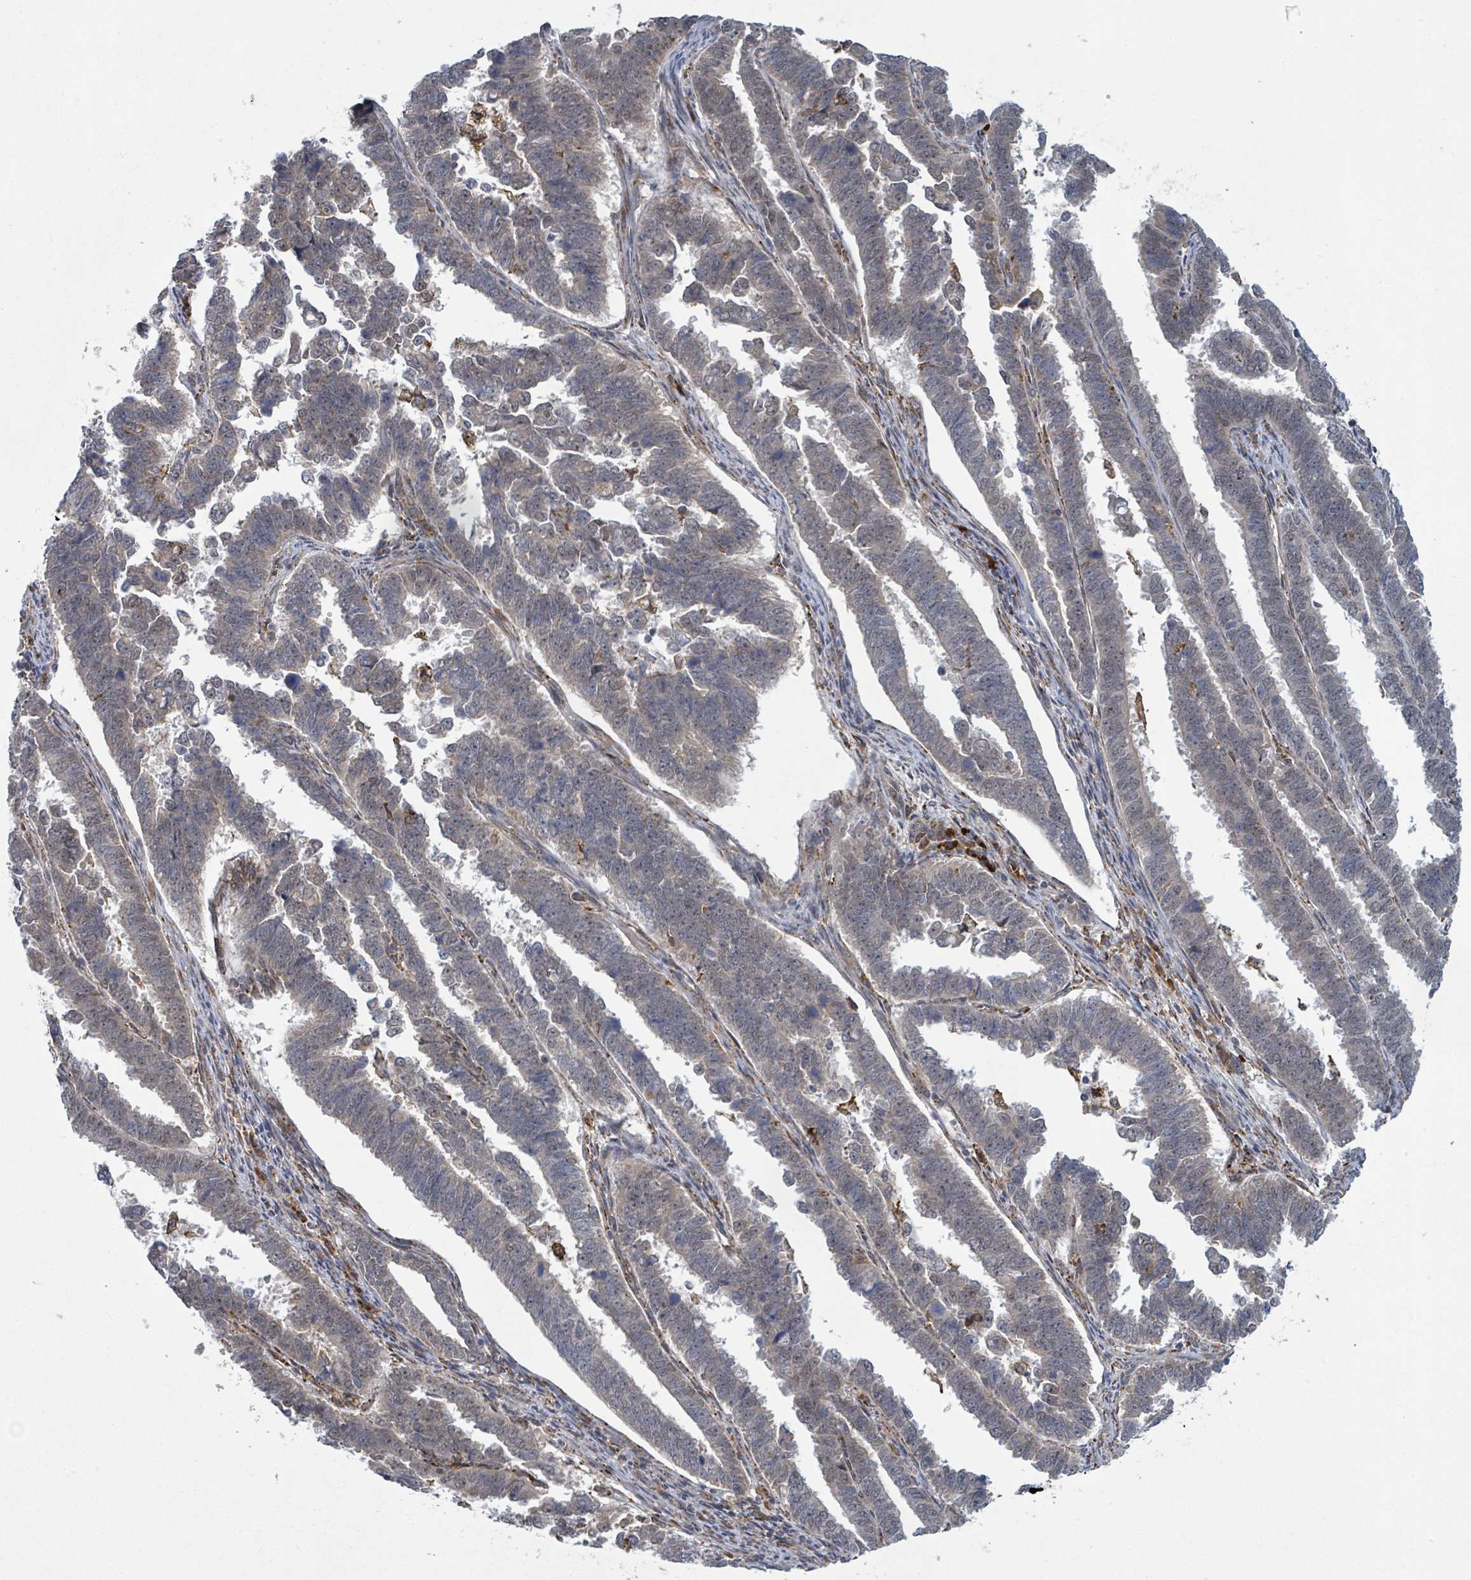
{"staining": {"intensity": "weak", "quantity": "<25%", "location": "cytoplasmic/membranous"}, "tissue": "endometrial cancer", "cell_type": "Tumor cells", "image_type": "cancer", "snomed": [{"axis": "morphology", "description": "Adenocarcinoma, NOS"}, {"axis": "topography", "description": "Endometrium"}], "caption": "Photomicrograph shows no significant protein expression in tumor cells of endometrial adenocarcinoma.", "gene": "SHROOM2", "patient": {"sex": "female", "age": 75}}